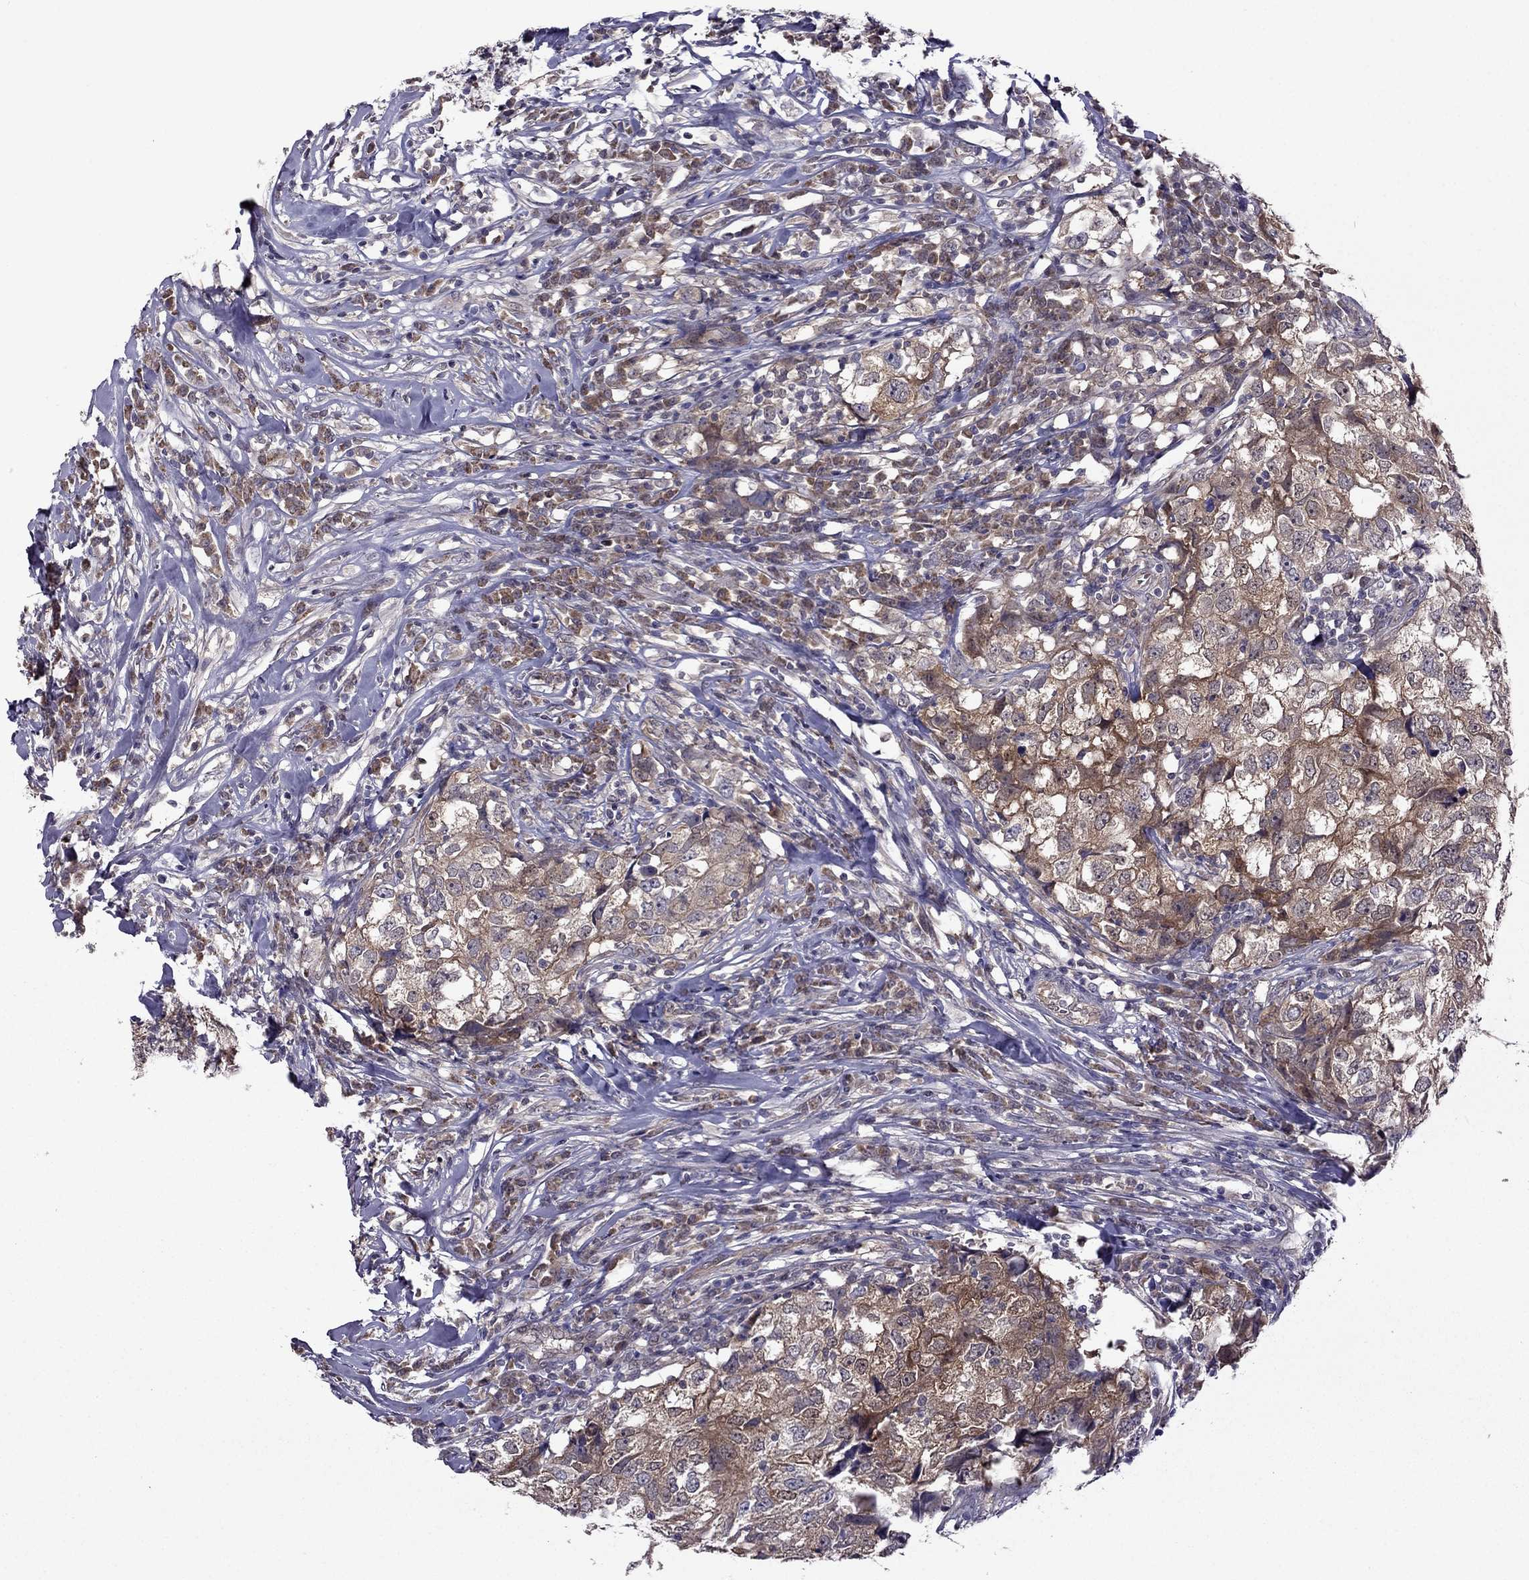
{"staining": {"intensity": "moderate", "quantity": "25%-75%", "location": "cytoplasmic/membranous"}, "tissue": "breast cancer", "cell_type": "Tumor cells", "image_type": "cancer", "snomed": [{"axis": "morphology", "description": "Duct carcinoma"}, {"axis": "topography", "description": "Breast"}], "caption": "The image shows a brown stain indicating the presence of a protein in the cytoplasmic/membranous of tumor cells in breast cancer (intraductal carcinoma).", "gene": "CDK5", "patient": {"sex": "female", "age": 30}}